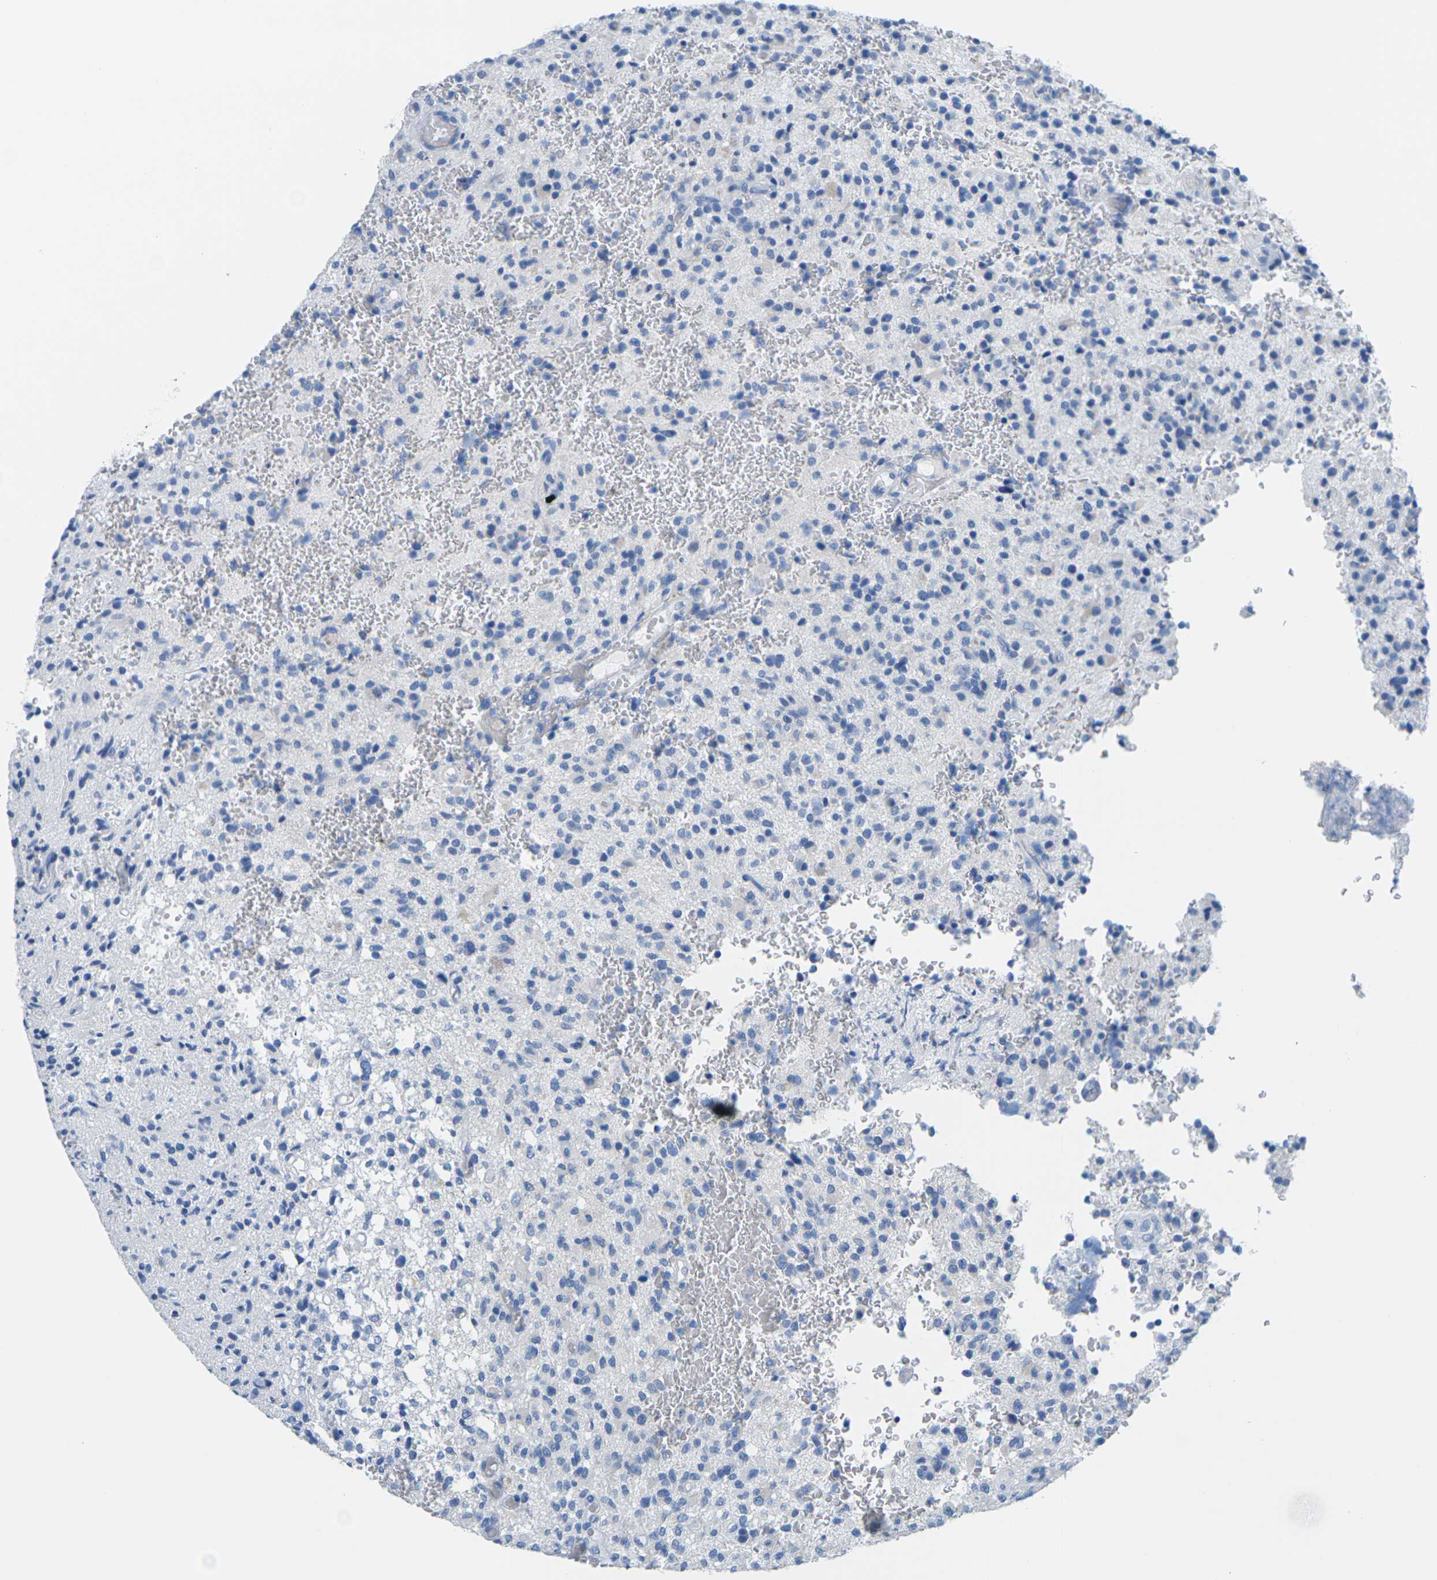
{"staining": {"intensity": "negative", "quantity": "none", "location": "none"}, "tissue": "glioma", "cell_type": "Tumor cells", "image_type": "cancer", "snomed": [{"axis": "morphology", "description": "Glioma, malignant, High grade"}, {"axis": "topography", "description": "Brain"}], "caption": "Immunohistochemical staining of human glioma exhibits no significant expression in tumor cells.", "gene": "SLC12A1", "patient": {"sex": "male", "age": 71}}